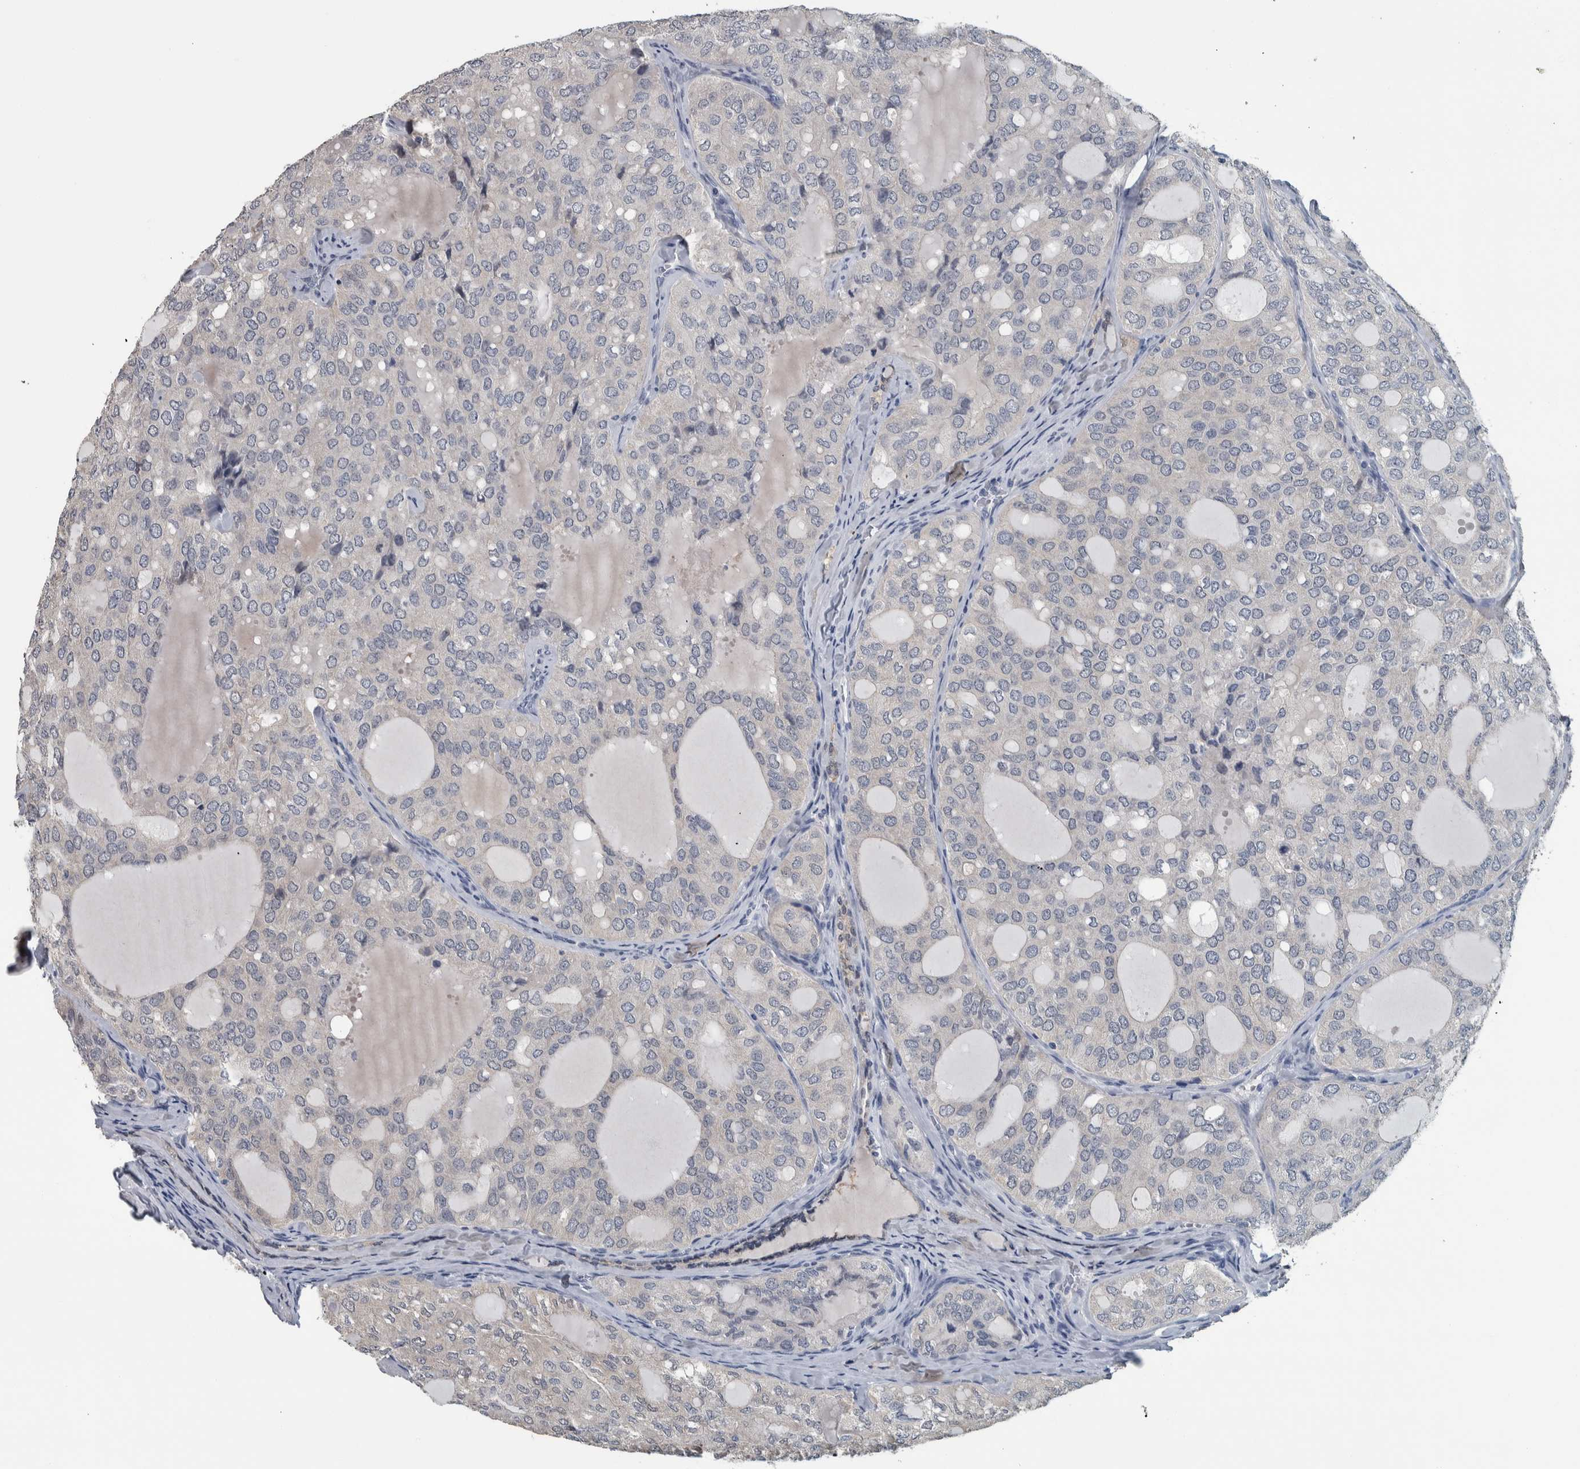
{"staining": {"intensity": "negative", "quantity": "none", "location": "none"}, "tissue": "thyroid cancer", "cell_type": "Tumor cells", "image_type": "cancer", "snomed": [{"axis": "morphology", "description": "Follicular adenoma carcinoma, NOS"}, {"axis": "topography", "description": "Thyroid gland"}], "caption": "The histopathology image displays no staining of tumor cells in thyroid cancer. The staining is performed using DAB (3,3'-diaminobenzidine) brown chromogen with nuclei counter-stained in using hematoxylin.", "gene": "CAVIN4", "patient": {"sex": "male", "age": 75}}